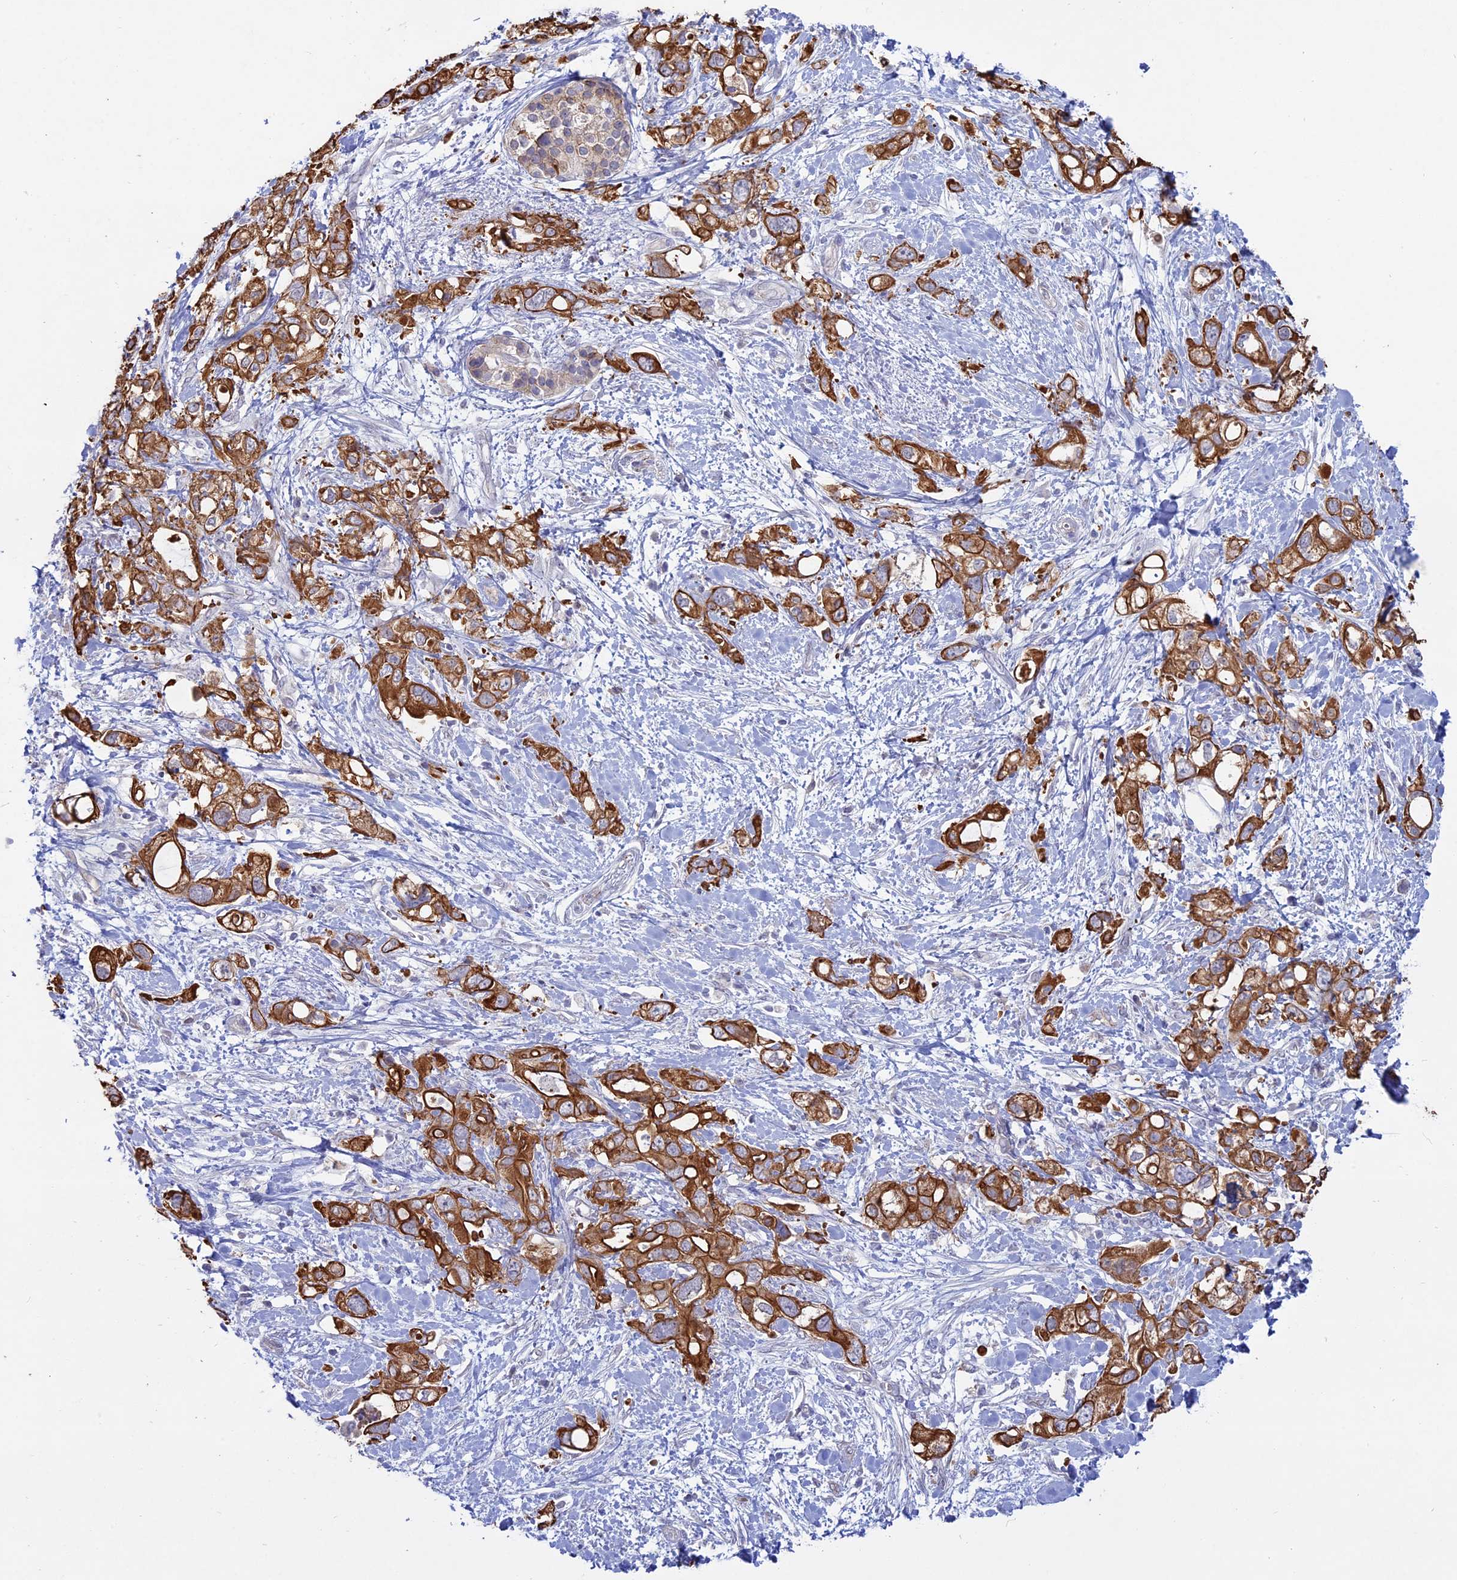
{"staining": {"intensity": "strong", "quantity": ">75%", "location": "cytoplasmic/membranous"}, "tissue": "pancreatic cancer", "cell_type": "Tumor cells", "image_type": "cancer", "snomed": [{"axis": "morphology", "description": "Adenocarcinoma, NOS"}, {"axis": "topography", "description": "Pancreas"}], "caption": "Immunohistochemistry of human adenocarcinoma (pancreatic) exhibits high levels of strong cytoplasmic/membranous positivity in approximately >75% of tumor cells. Immunohistochemistry (ihc) stains the protein in brown and the nuclei are stained blue.", "gene": "MYO5B", "patient": {"sex": "female", "age": 56}}